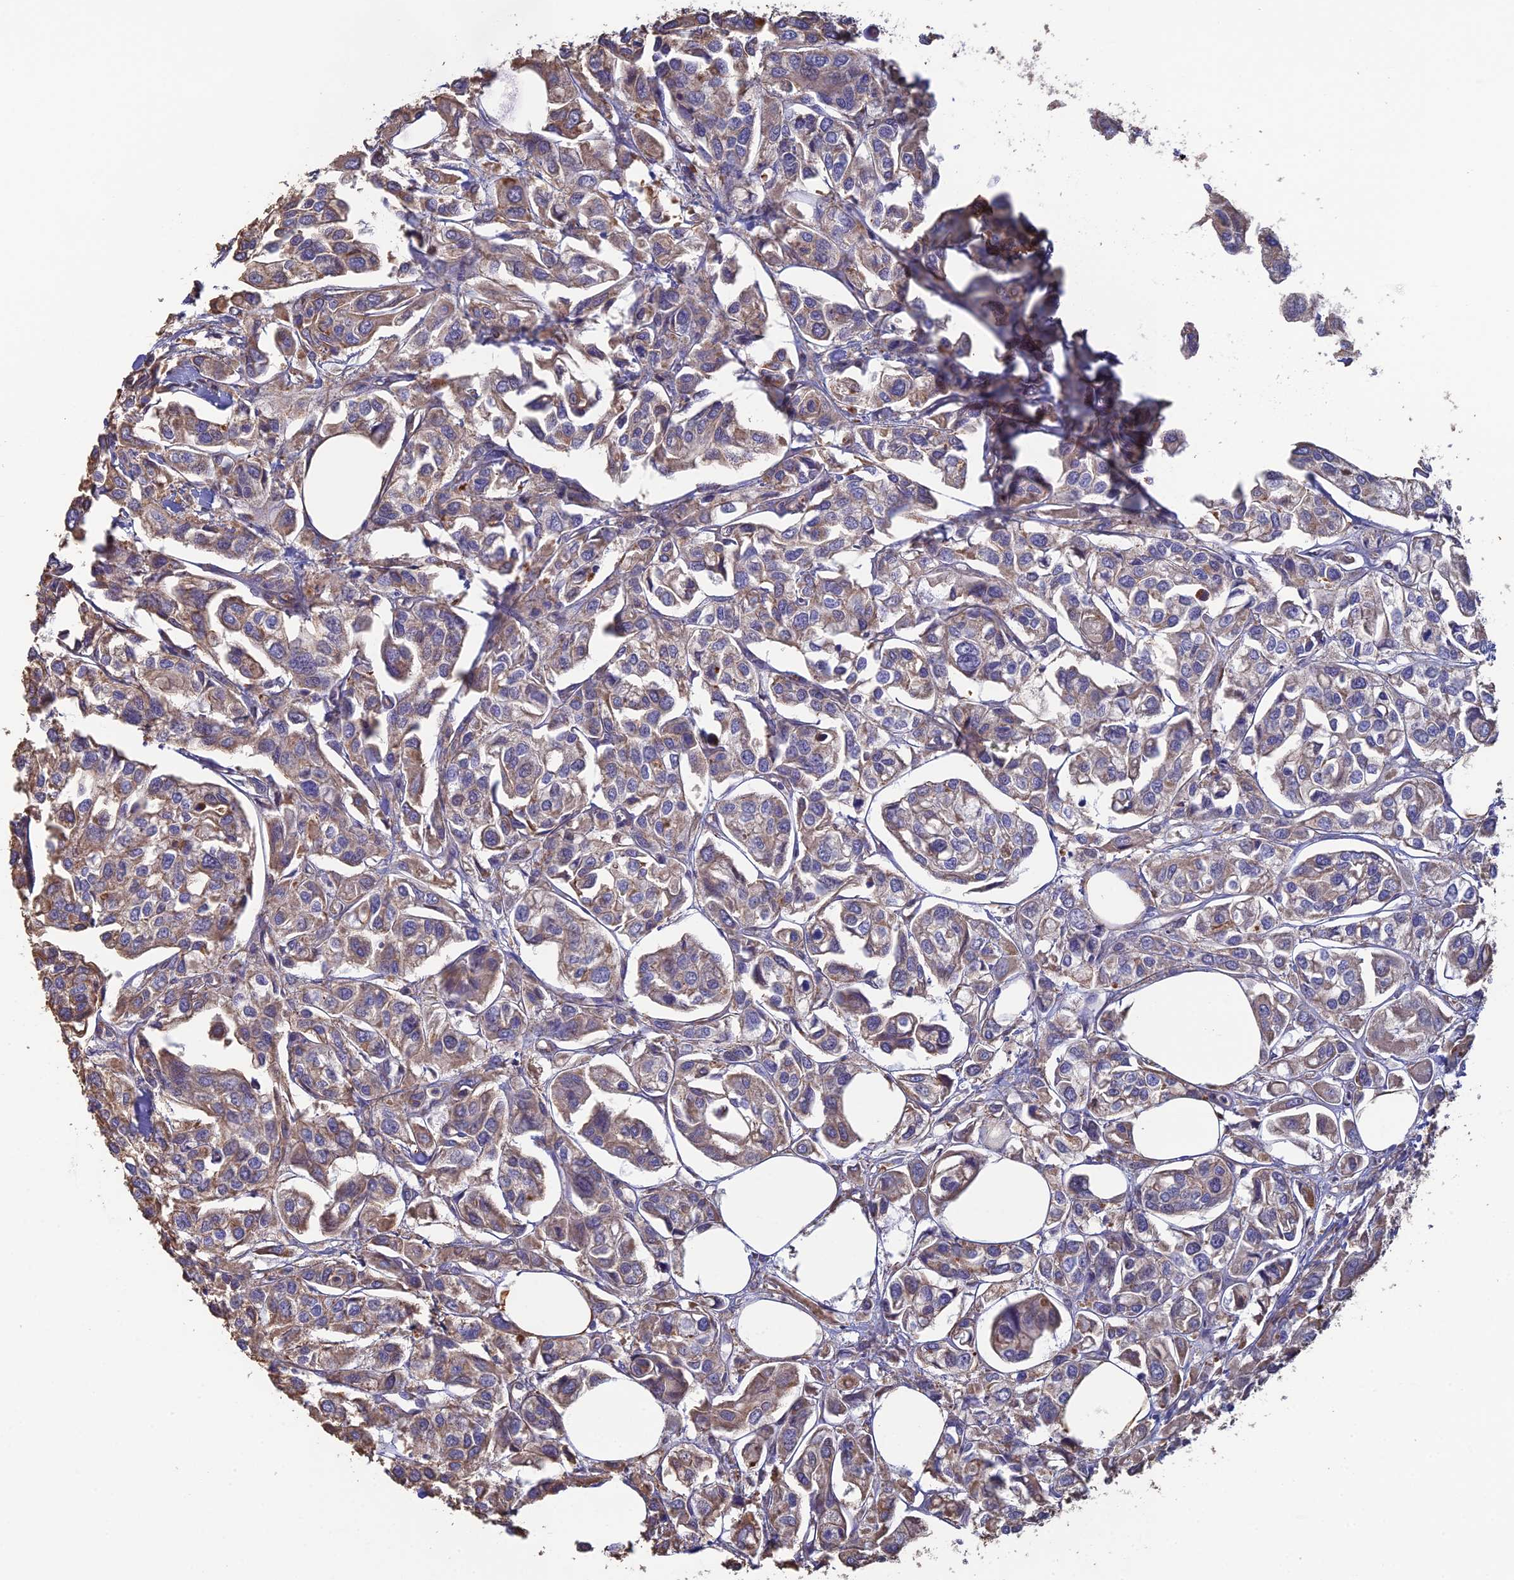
{"staining": {"intensity": "weak", "quantity": "25%-75%", "location": "cytoplasmic/membranous"}, "tissue": "urothelial cancer", "cell_type": "Tumor cells", "image_type": "cancer", "snomed": [{"axis": "morphology", "description": "Urothelial carcinoma, High grade"}, {"axis": "topography", "description": "Urinary bladder"}], "caption": "Urothelial cancer stained for a protein exhibits weak cytoplasmic/membranous positivity in tumor cells. (brown staining indicates protein expression, while blue staining denotes nuclei).", "gene": "PCDHA5", "patient": {"sex": "male", "age": 67}}